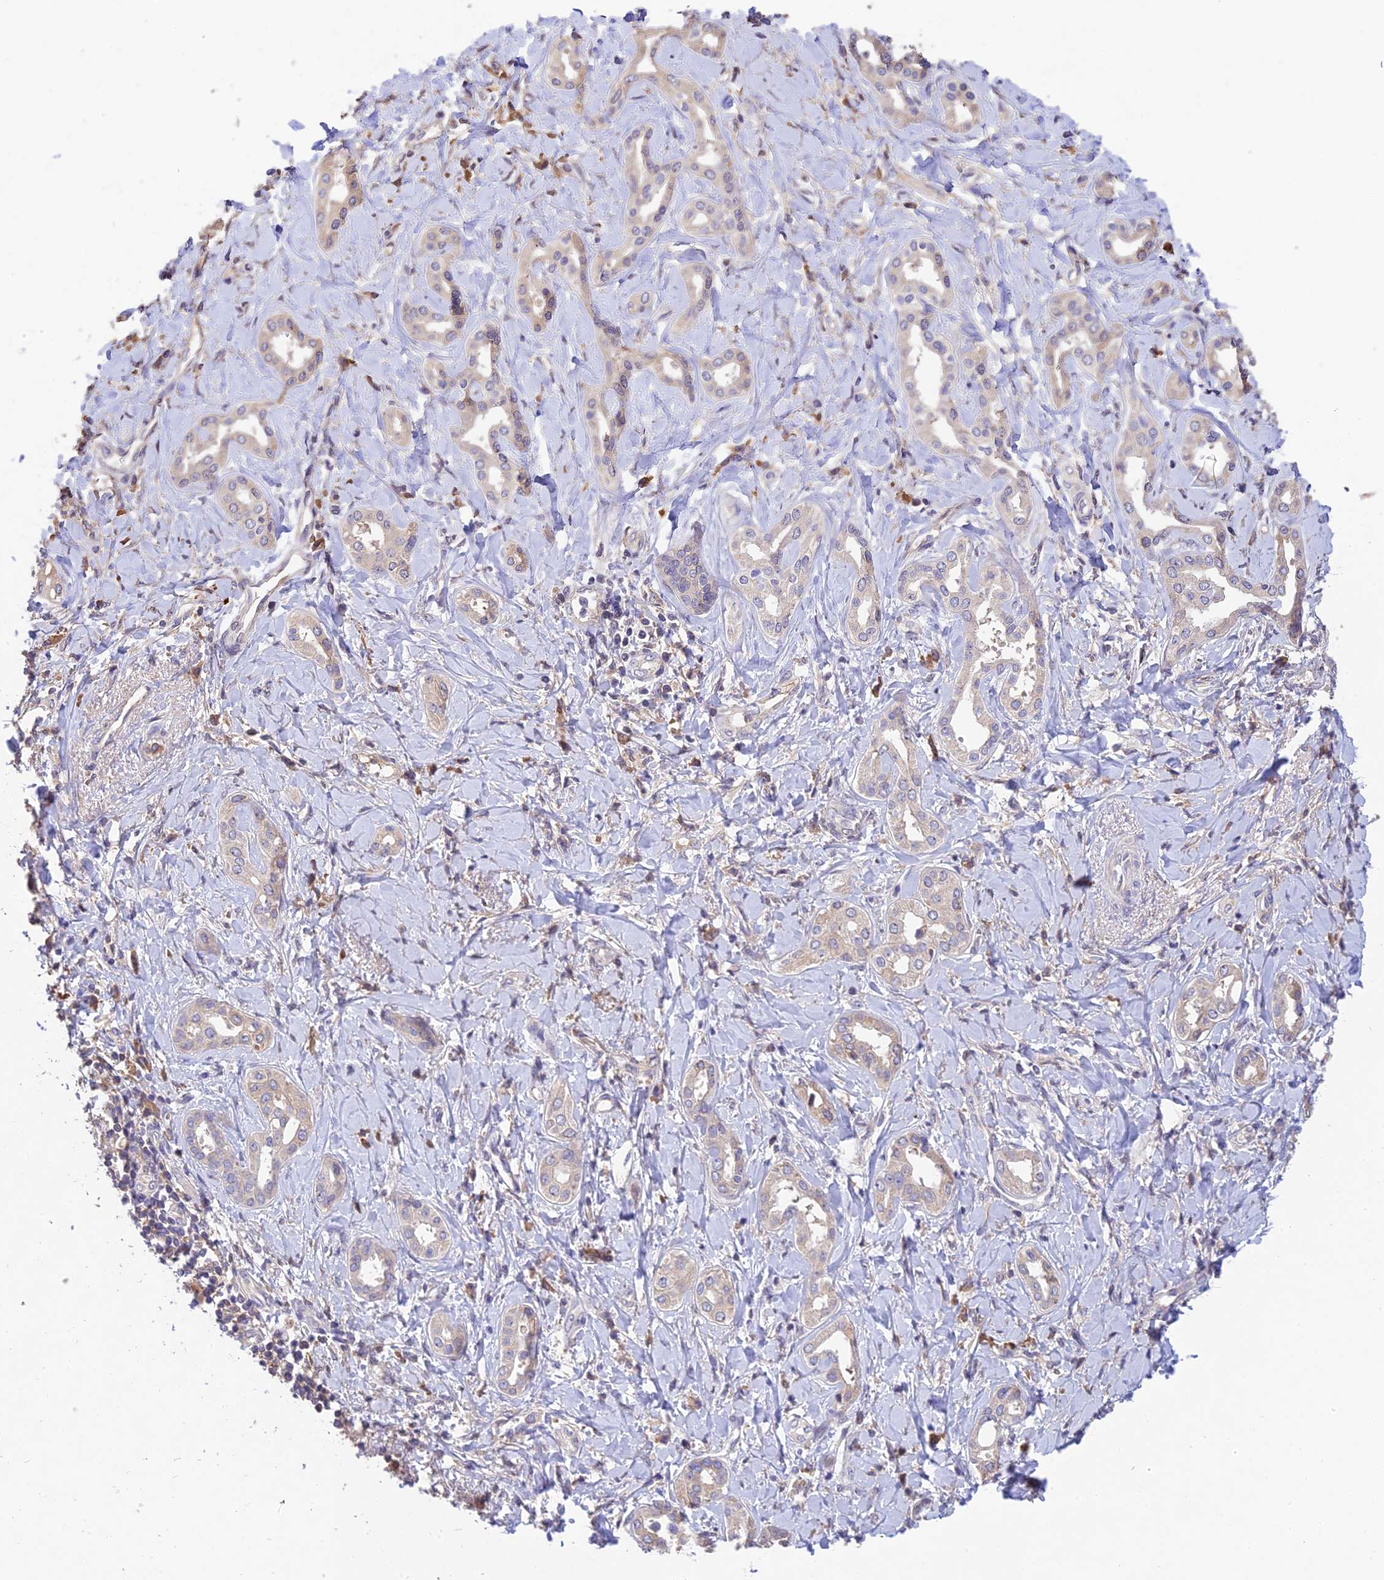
{"staining": {"intensity": "weak", "quantity": "25%-75%", "location": "cytoplasmic/membranous"}, "tissue": "liver cancer", "cell_type": "Tumor cells", "image_type": "cancer", "snomed": [{"axis": "morphology", "description": "Cholangiocarcinoma"}, {"axis": "topography", "description": "Liver"}], "caption": "A photomicrograph showing weak cytoplasmic/membranous positivity in about 25%-75% of tumor cells in liver cancer (cholangiocarcinoma), as visualized by brown immunohistochemical staining.", "gene": "DENND5B", "patient": {"sex": "female", "age": 77}}